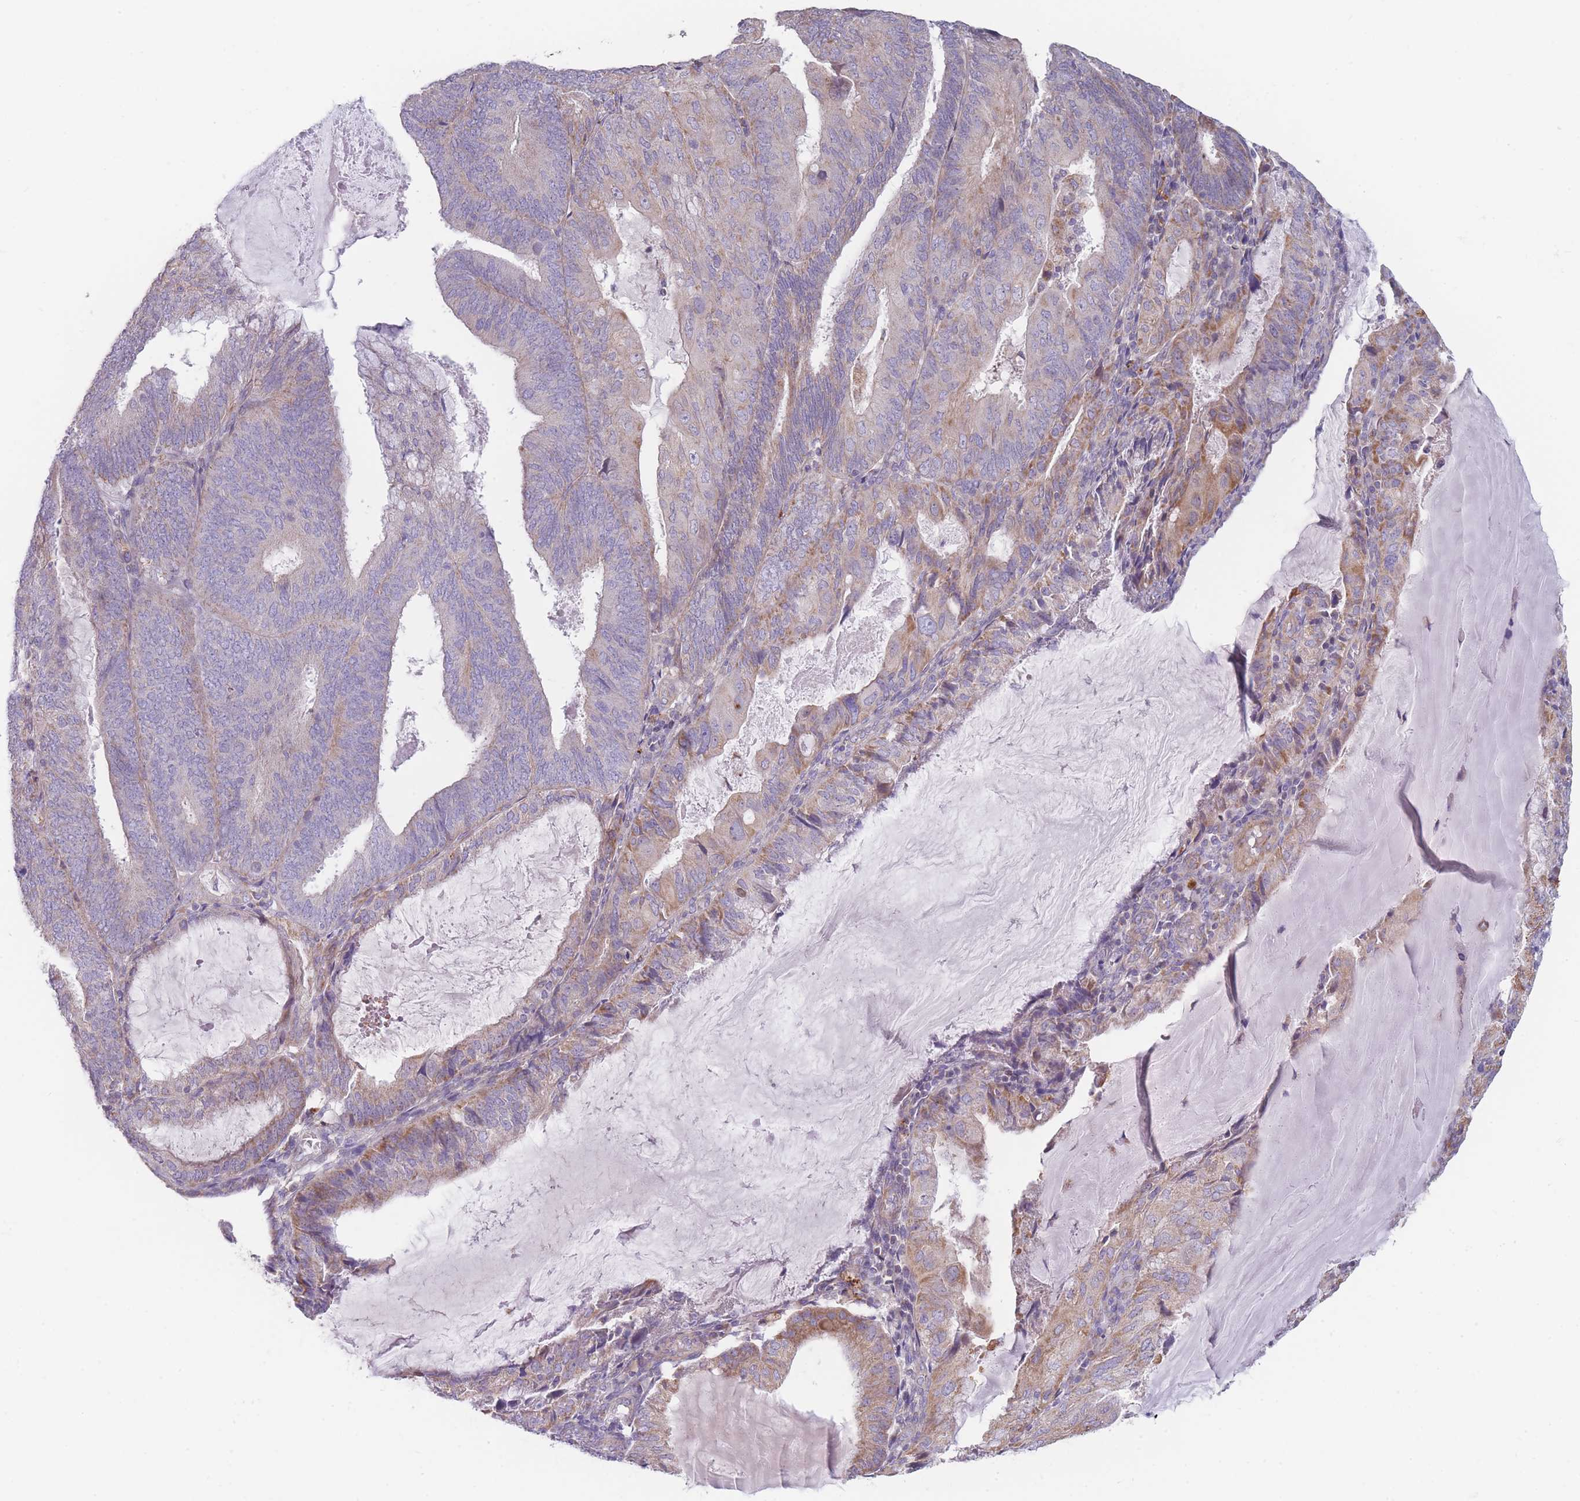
{"staining": {"intensity": "negative", "quantity": "none", "location": "none"}, "tissue": "endometrial cancer", "cell_type": "Tumor cells", "image_type": "cancer", "snomed": [{"axis": "morphology", "description": "Adenocarcinoma, NOS"}, {"axis": "topography", "description": "Endometrium"}], "caption": "This is a image of IHC staining of endometrial cancer (adenocarcinoma), which shows no positivity in tumor cells. The staining was performed using DAB (3,3'-diaminobenzidine) to visualize the protein expression in brown, while the nuclei were stained in blue with hematoxylin (Magnification: 20x).", "gene": "SMPD4", "patient": {"sex": "female", "age": 81}}